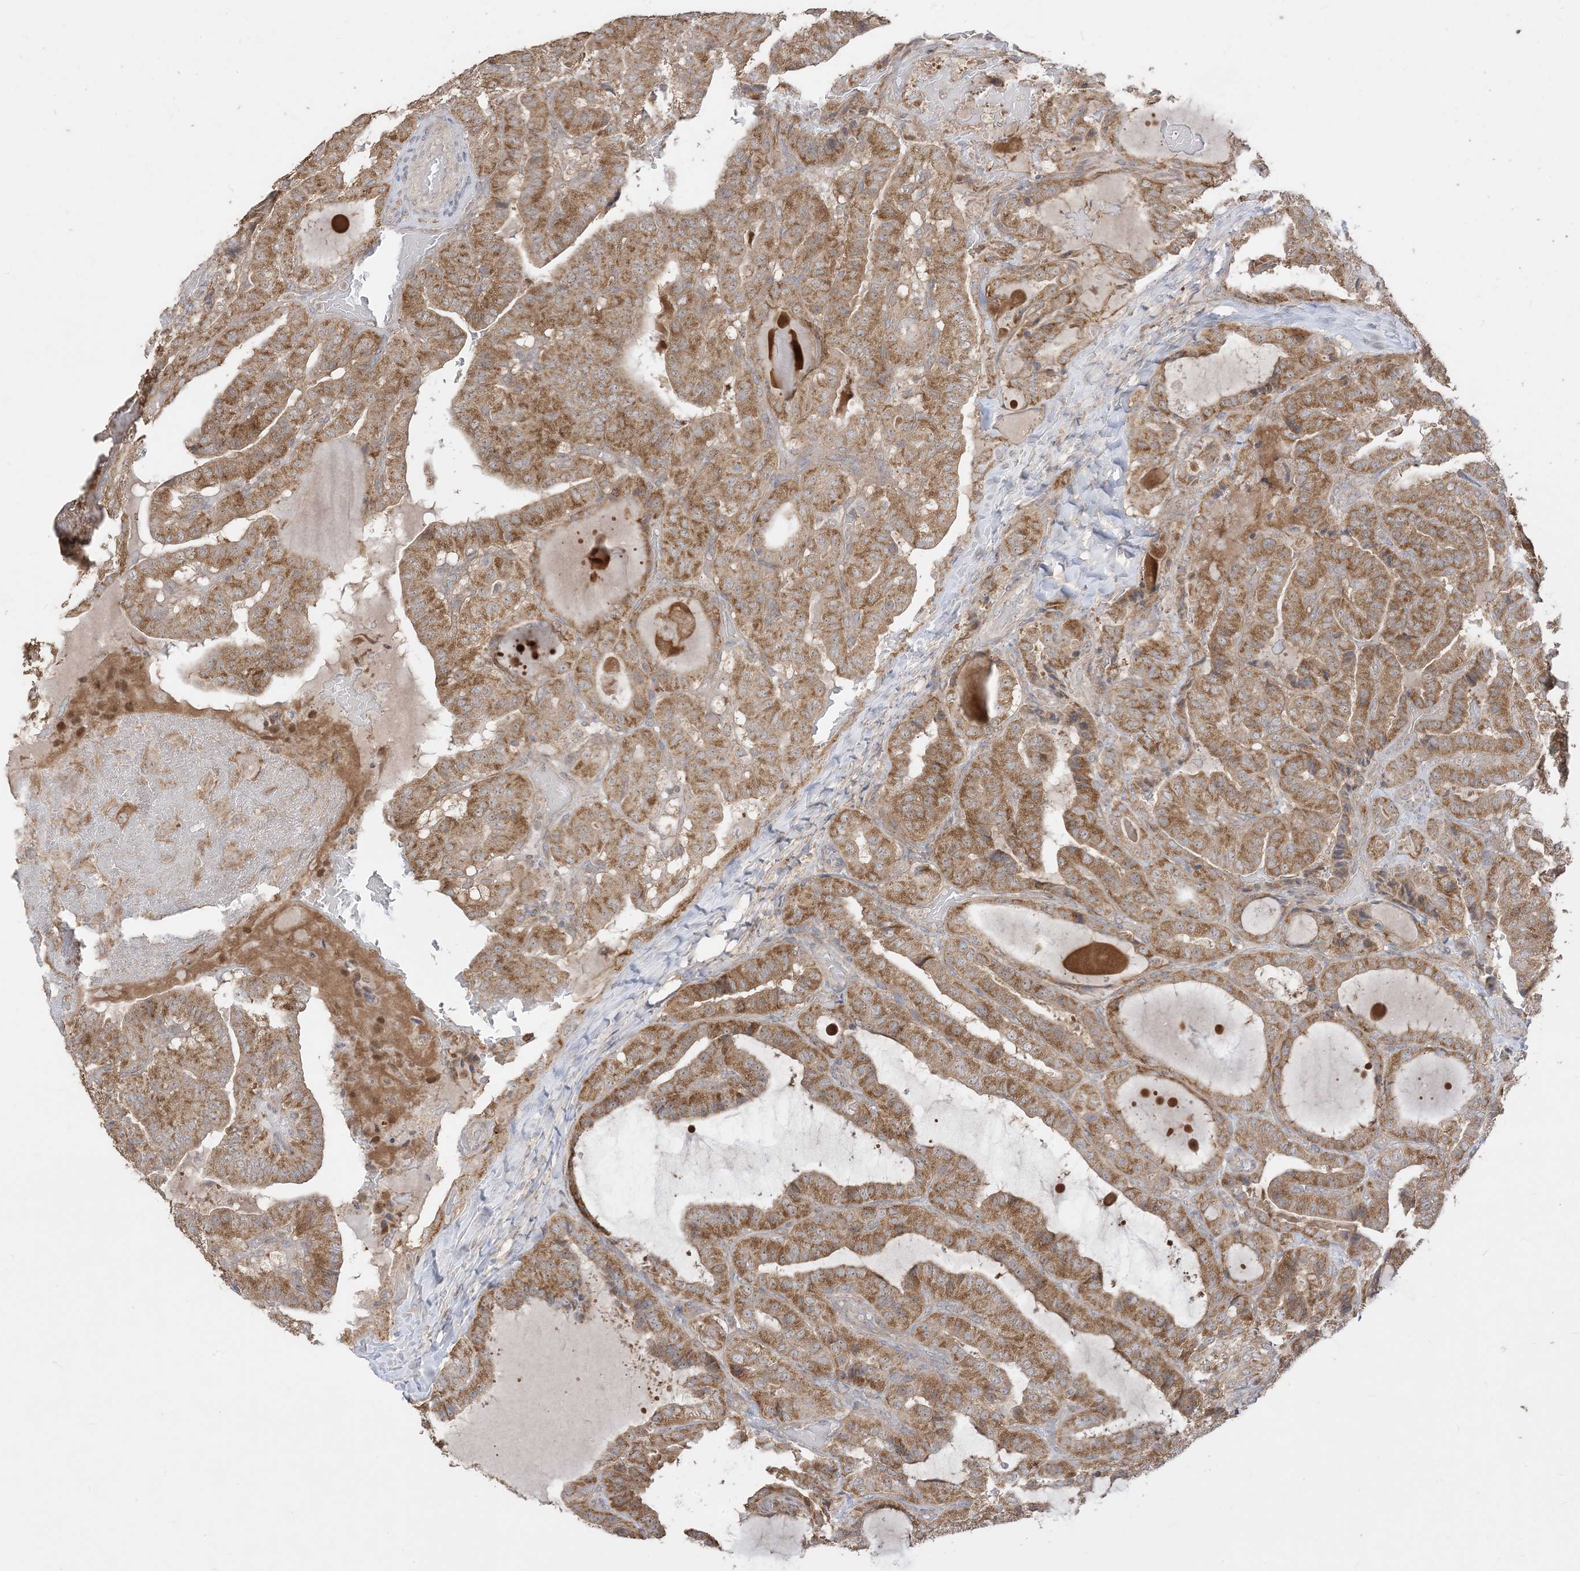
{"staining": {"intensity": "strong", "quantity": ">75%", "location": "cytoplasmic/membranous"}, "tissue": "thyroid cancer", "cell_type": "Tumor cells", "image_type": "cancer", "snomed": [{"axis": "morphology", "description": "Papillary adenocarcinoma, NOS"}, {"axis": "topography", "description": "Thyroid gland"}], "caption": "Protein expression analysis of thyroid cancer (papillary adenocarcinoma) exhibits strong cytoplasmic/membranous positivity in approximately >75% of tumor cells.", "gene": "SIRT3", "patient": {"sex": "male", "age": 77}}